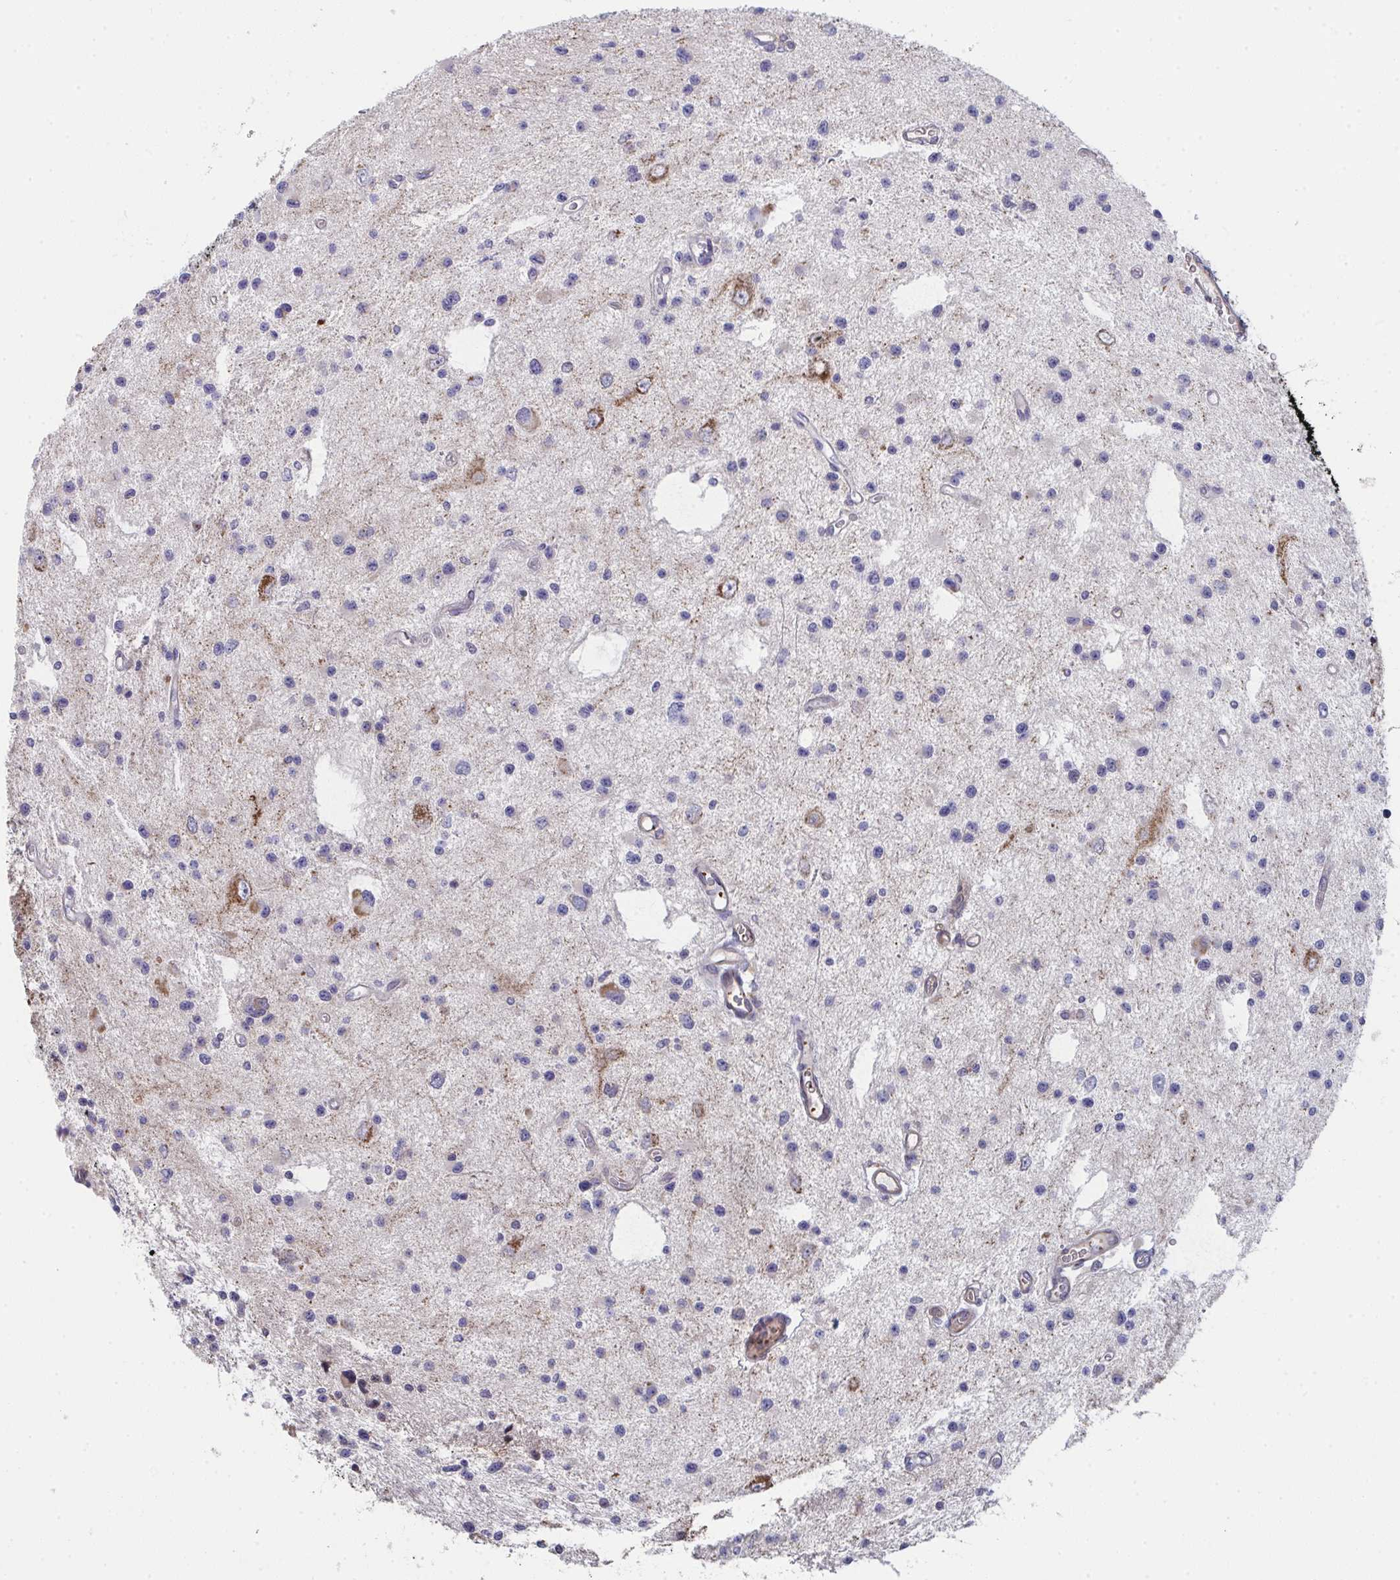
{"staining": {"intensity": "negative", "quantity": "none", "location": "none"}, "tissue": "glioma", "cell_type": "Tumor cells", "image_type": "cancer", "snomed": [{"axis": "morphology", "description": "Glioma, malignant, Low grade"}, {"axis": "topography", "description": "Brain"}], "caption": "Immunohistochemistry of low-grade glioma (malignant) demonstrates no expression in tumor cells. Brightfield microscopy of immunohistochemistry (IHC) stained with DAB (3,3'-diaminobenzidine) (brown) and hematoxylin (blue), captured at high magnification.", "gene": "VWDE", "patient": {"sex": "male", "age": 43}}